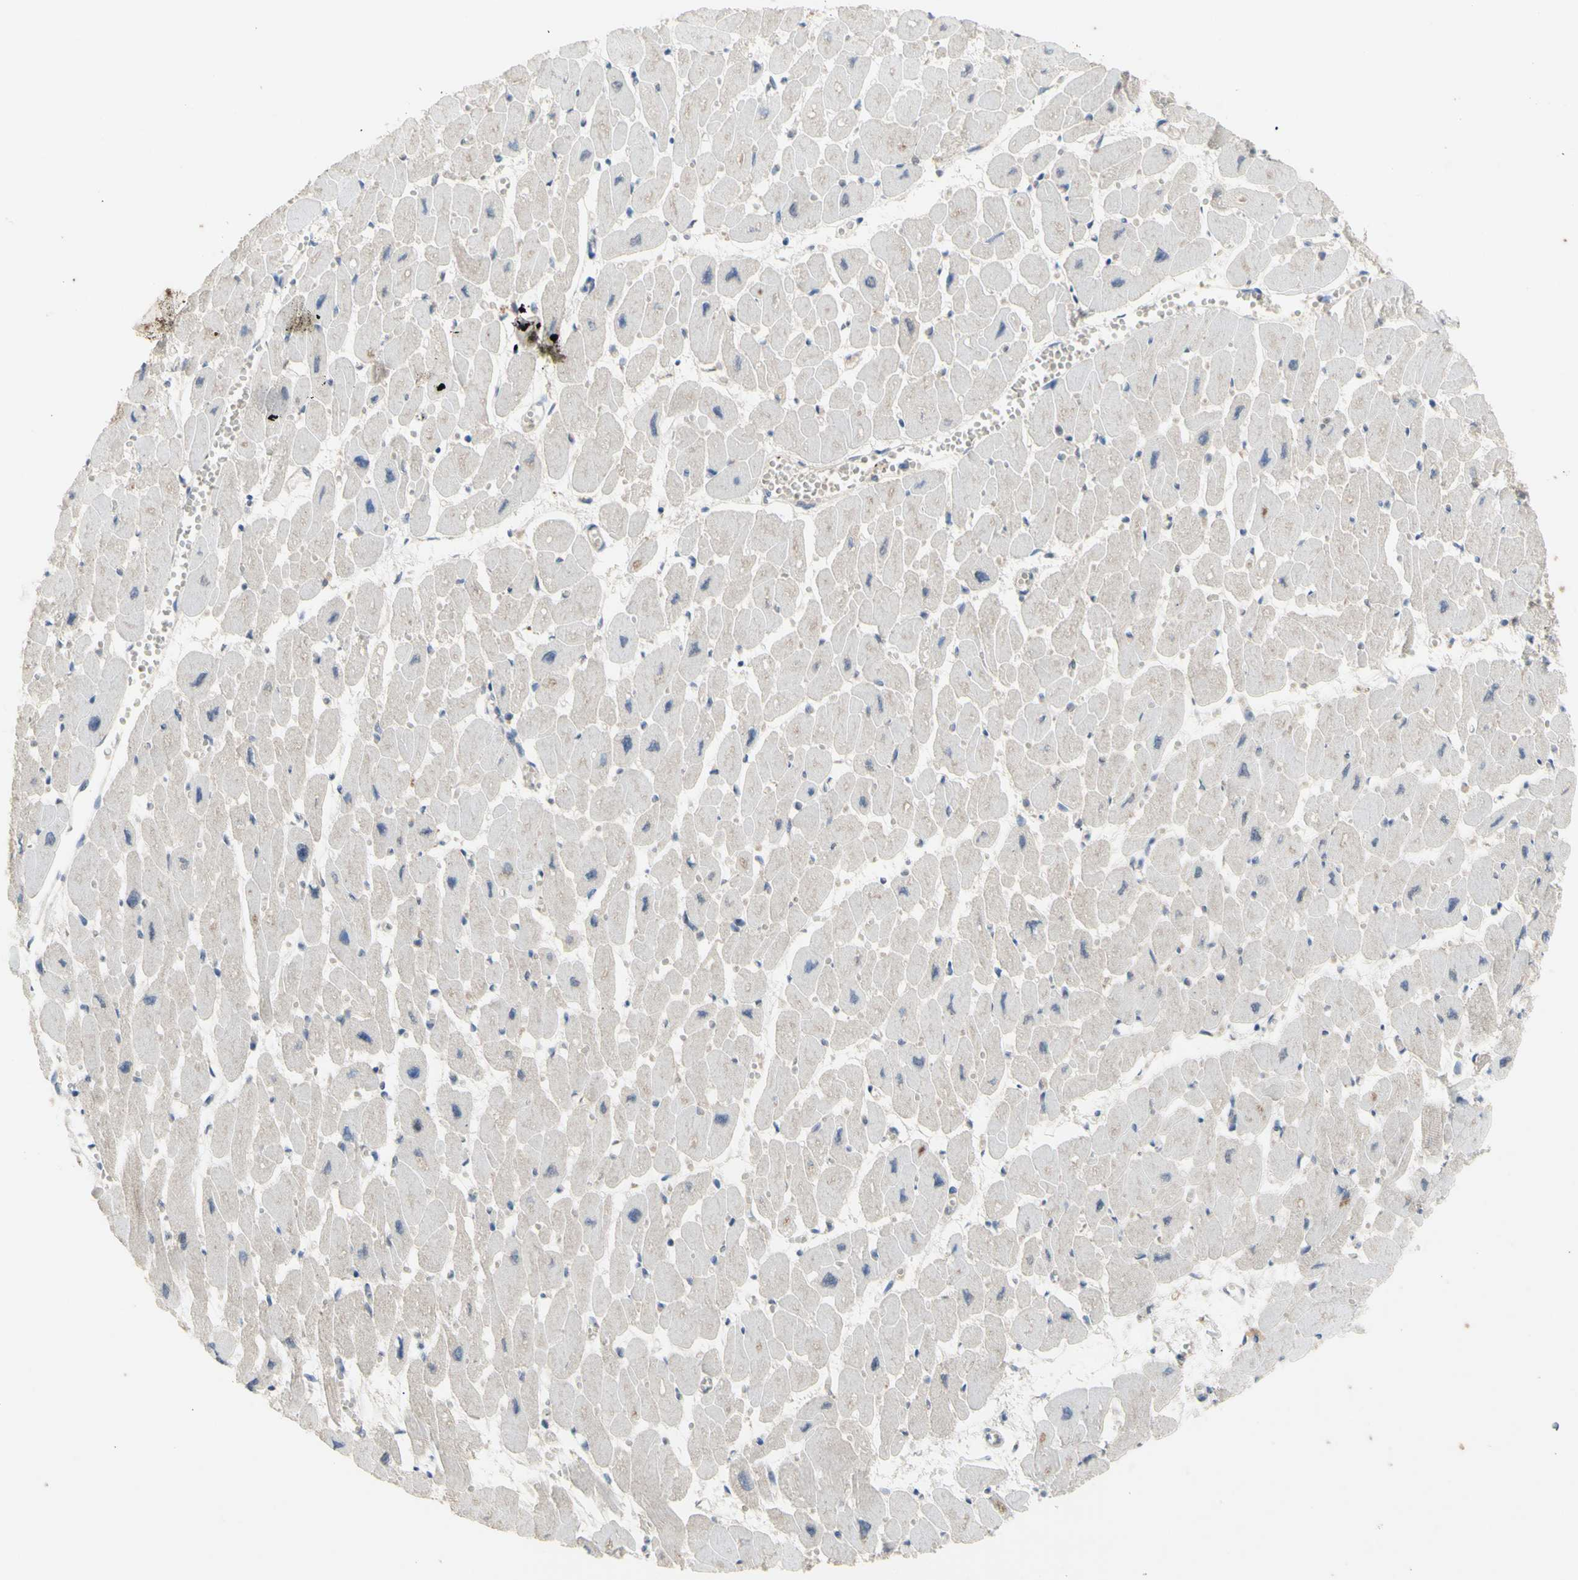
{"staining": {"intensity": "negative", "quantity": "none", "location": "none"}, "tissue": "heart muscle", "cell_type": "Cardiomyocytes", "image_type": "normal", "snomed": [{"axis": "morphology", "description": "Normal tissue, NOS"}, {"axis": "topography", "description": "Heart"}], "caption": "DAB immunohistochemical staining of benign heart muscle exhibits no significant staining in cardiomyocytes. Nuclei are stained in blue.", "gene": "NLRP1", "patient": {"sex": "female", "age": 54}}